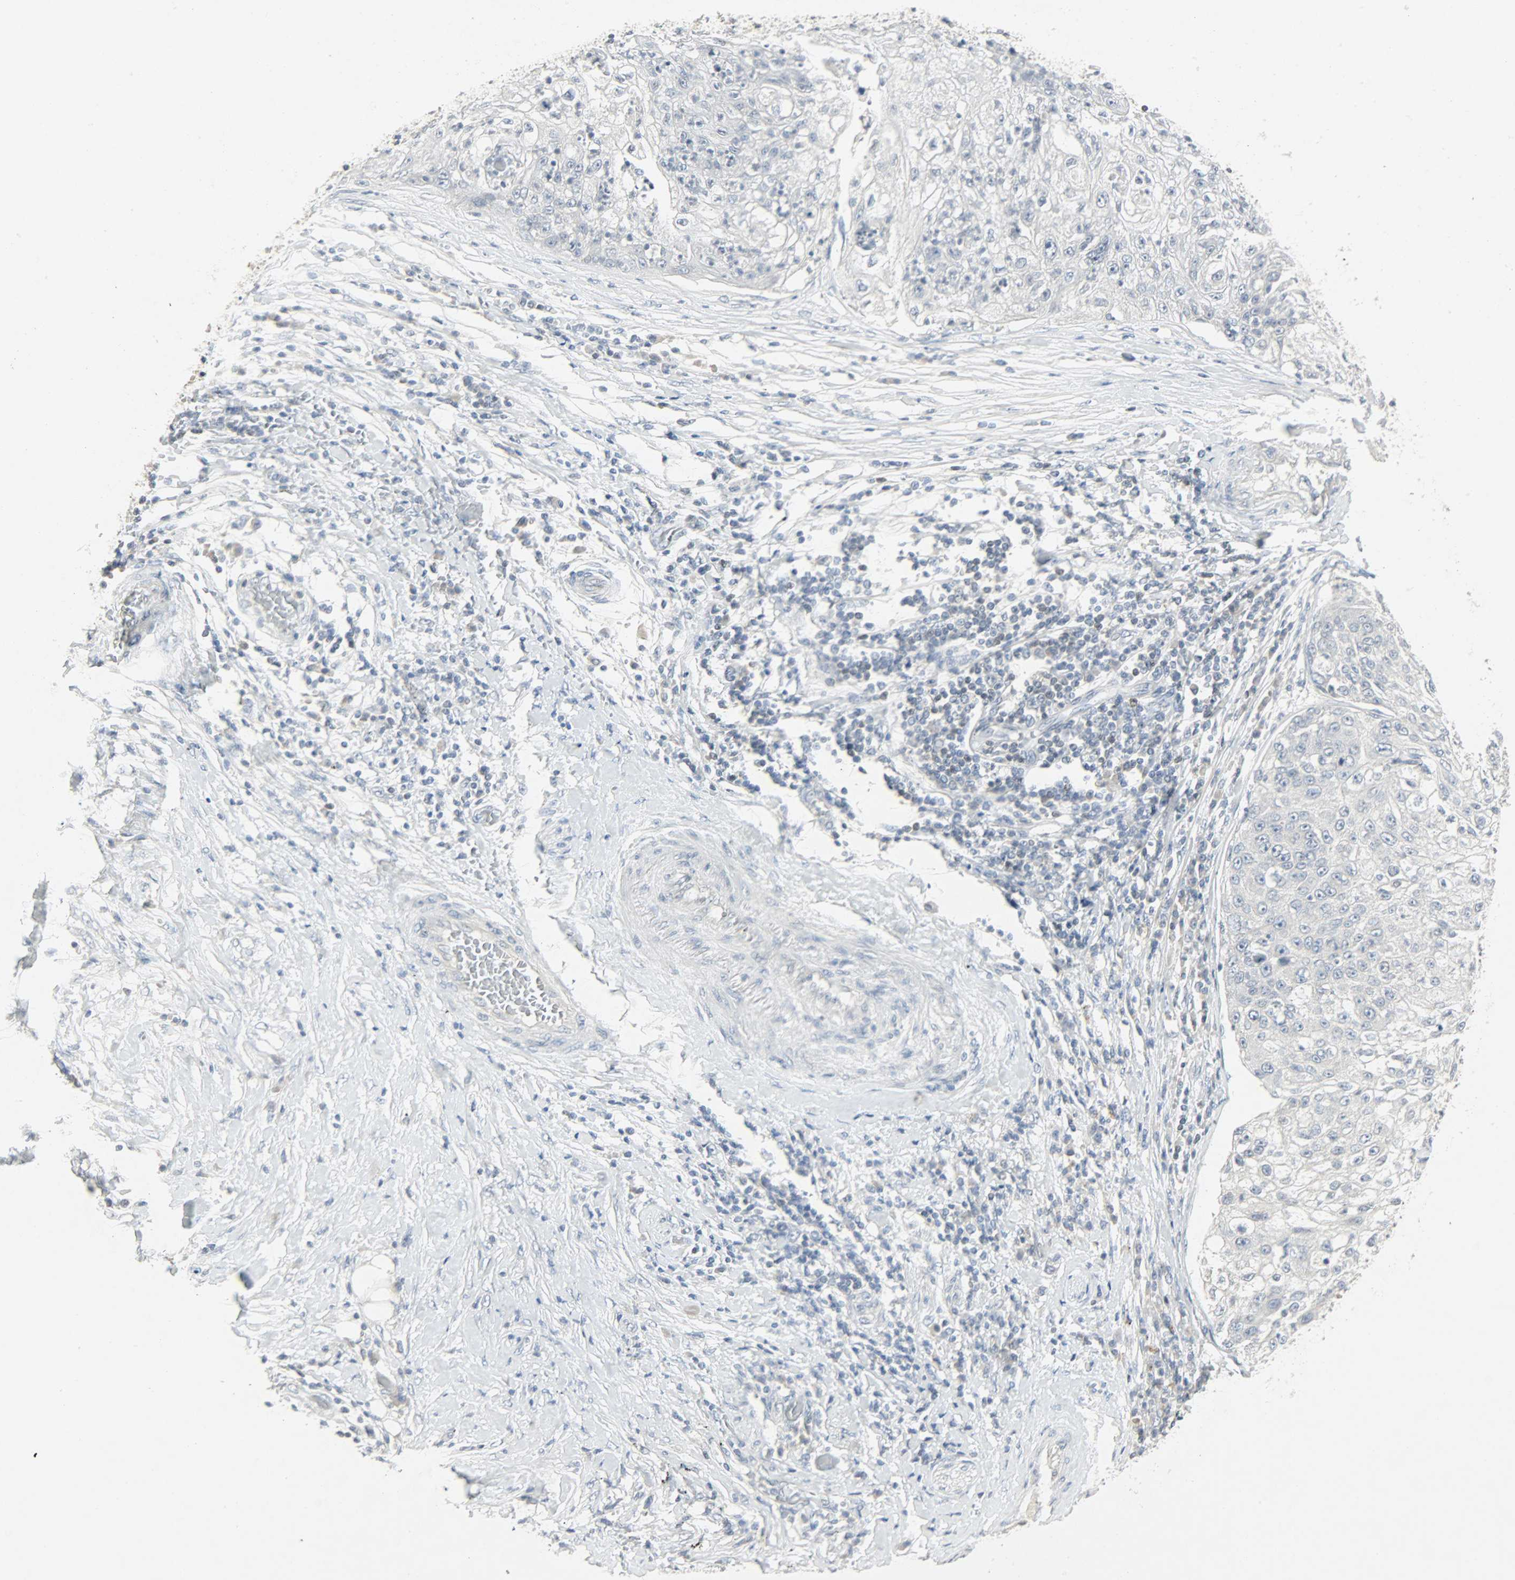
{"staining": {"intensity": "negative", "quantity": "none", "location": "none"}, "tissue": "lung cancer", "cell_type": "Tumor cells", "image_type": "cancer", "snomed": [{"axis": "morphology", "description": "Inflammation, NOS"}, {"axis": "morphology", "description": "Squamous cell carcinoma, NOS"}, {"axis": "topography", "description": "Lymph node"}, {"axis": "topography", "description": "Soft tissue"}, {"axis": "topography", "description": "Lung"}], "caption": "There is no significant staining in tumor cells of squamous cell carcinoma (lung).", "gene": "CAMK4", "patient": {"sex": "male", "age": 66}}